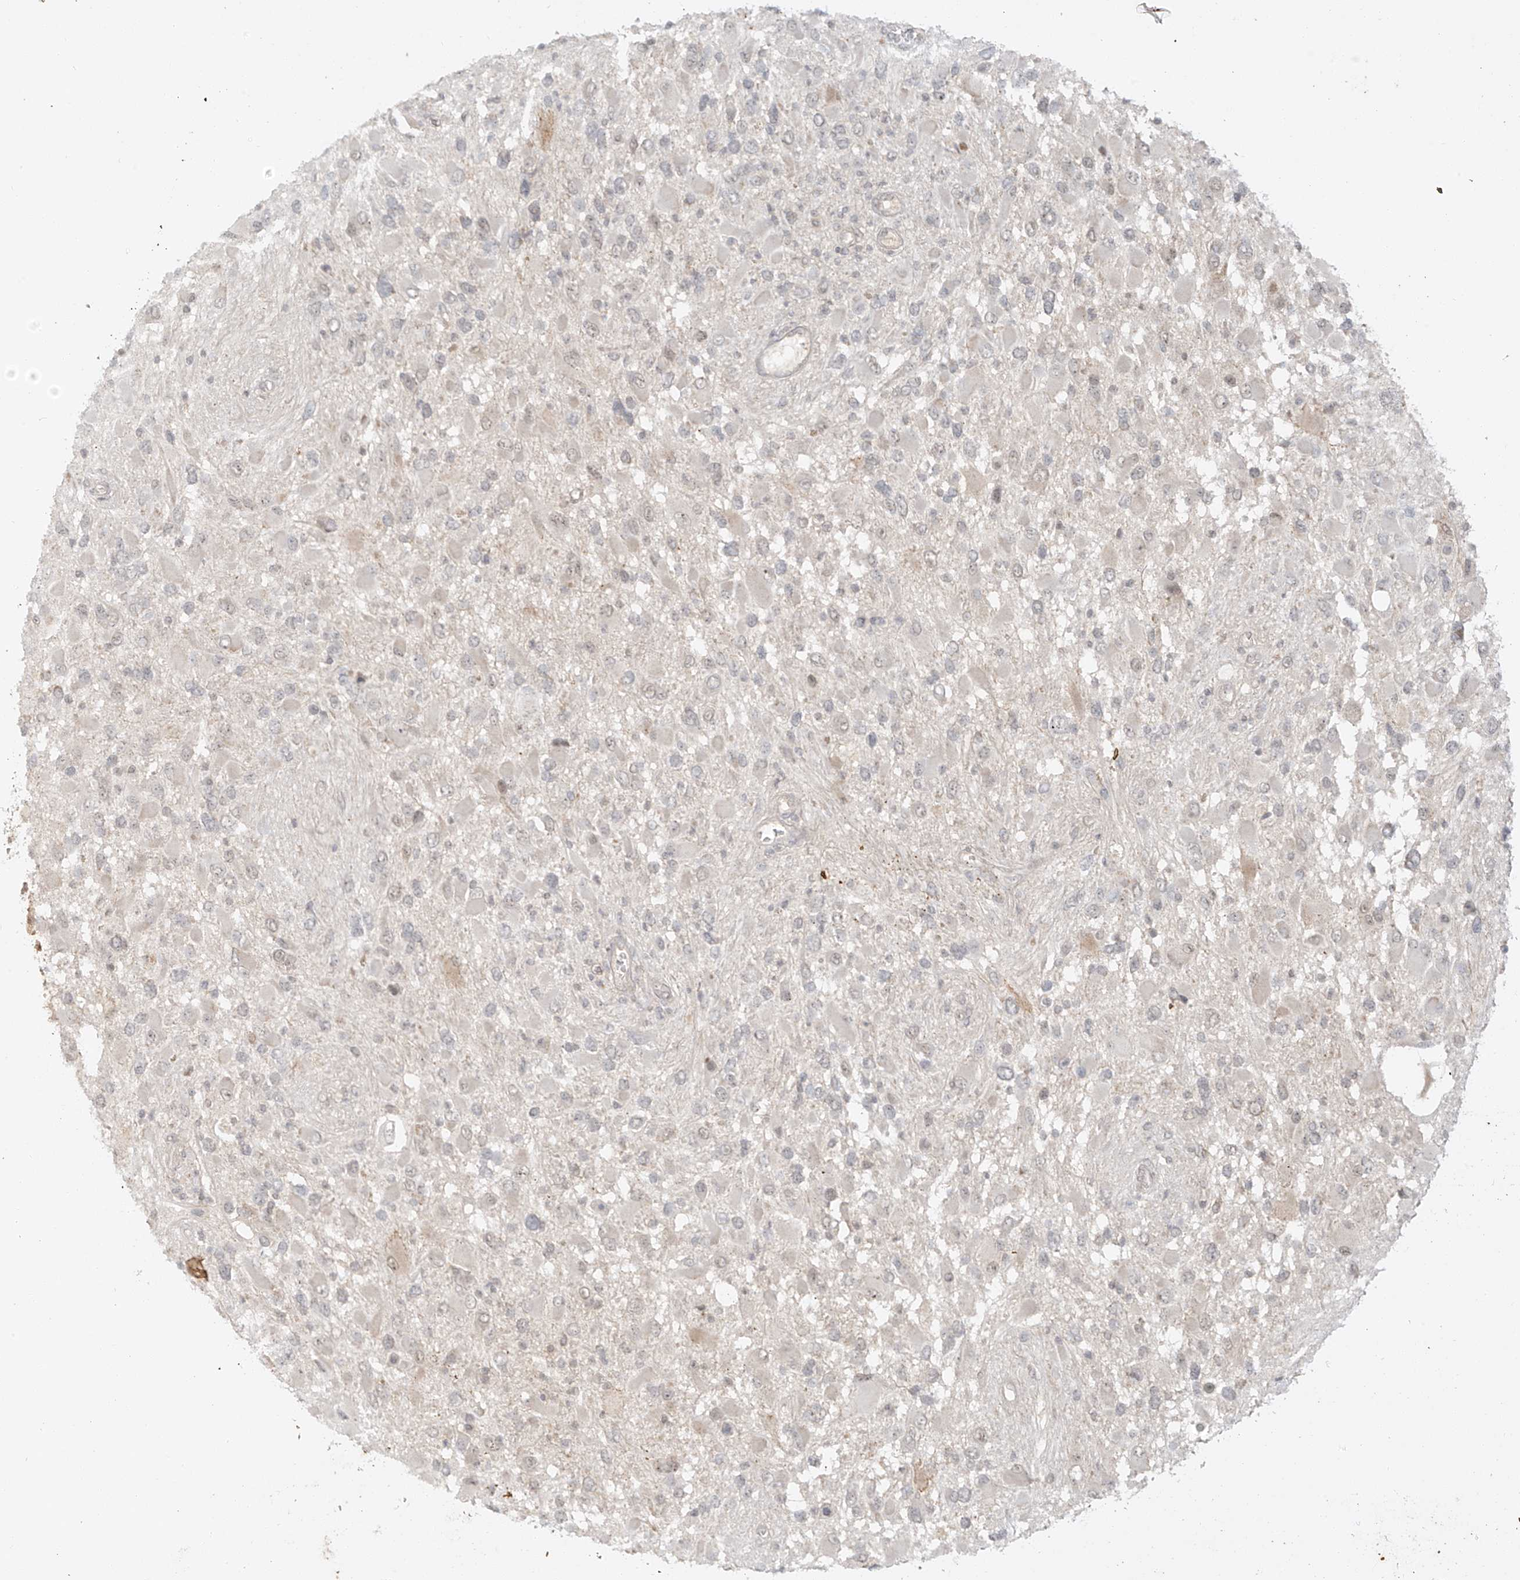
{"staining": {"intensity": "negative", "quantity": "none", "location": "none"}, "tissue": "glioma", "cell_type": "Tumor cells", "image_type": "cancer", "snomed": [{"axis": "morphology", "description": "Glioma, malignant, High grade"}, {"axis": "topography", "description": "Brain"}], "caption": "A histopathology image of human glioma is negative for staining in tumor cells. (DAB (3,3'-diaminobenzidine) immunohistochemistry, high magnification).", "gene": "MIPEP", "patient": {"sex": "male", "age": 53}}